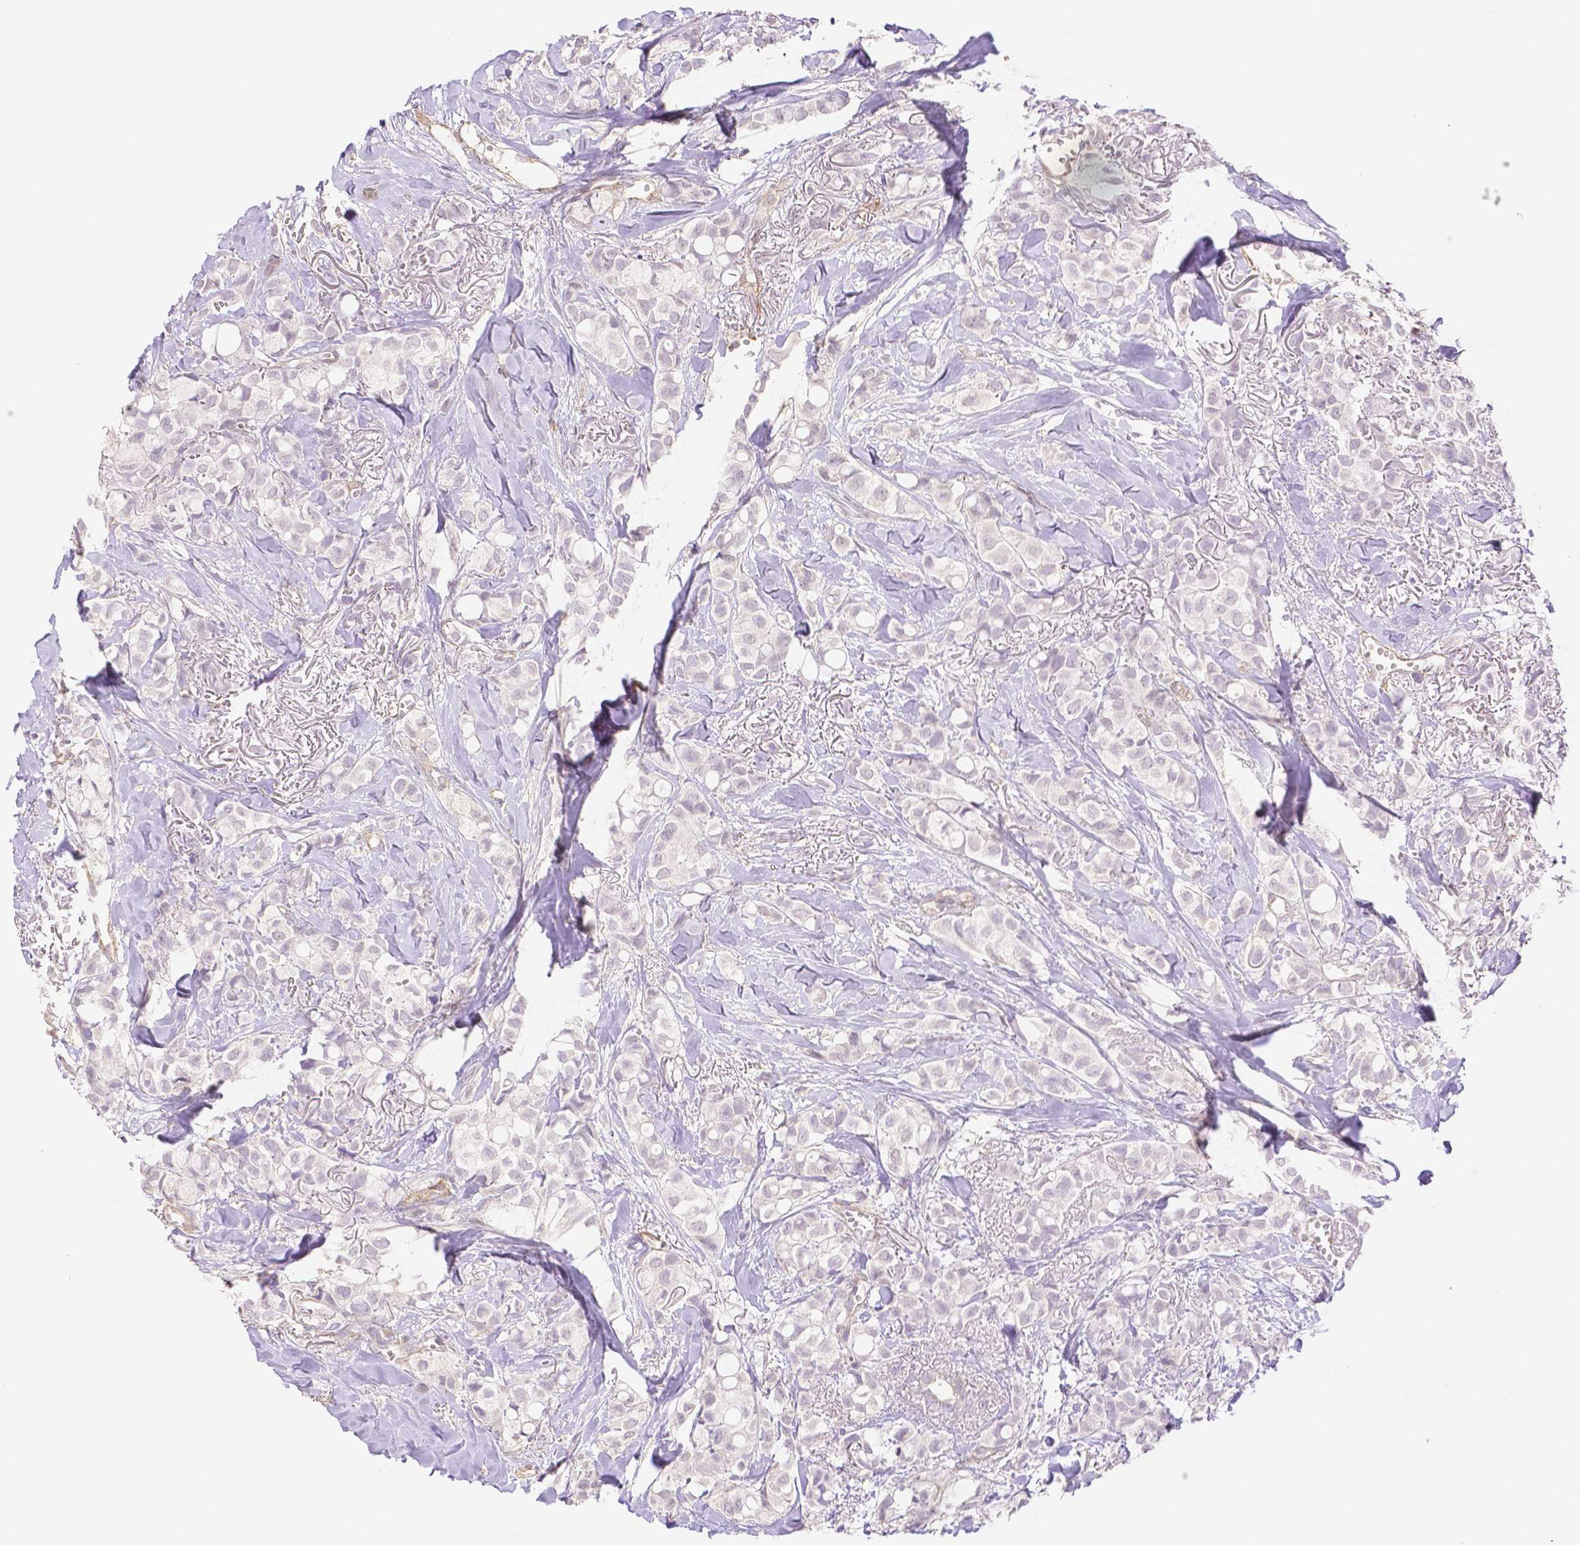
{"staining": {"intensity": "negative", "quantity": "none", "location": "none"}, "tissue": "breast cancer", "cell_type": "Tumor cells", "image_type": "cancer", "snomed": [{"axis": "morphology", "description": "Duct carcinoma"}, {"axis": "topography", "description": "Breast"}], "caption": "A histopathology image of intraductal carcinoma (breast) stained for a protein demonstrates no brown staining in tumor cells. (IHC, brightfield microscopy, high magnification).", "gene": "THY1", "patient": {"sex": "female", "age": 85}}